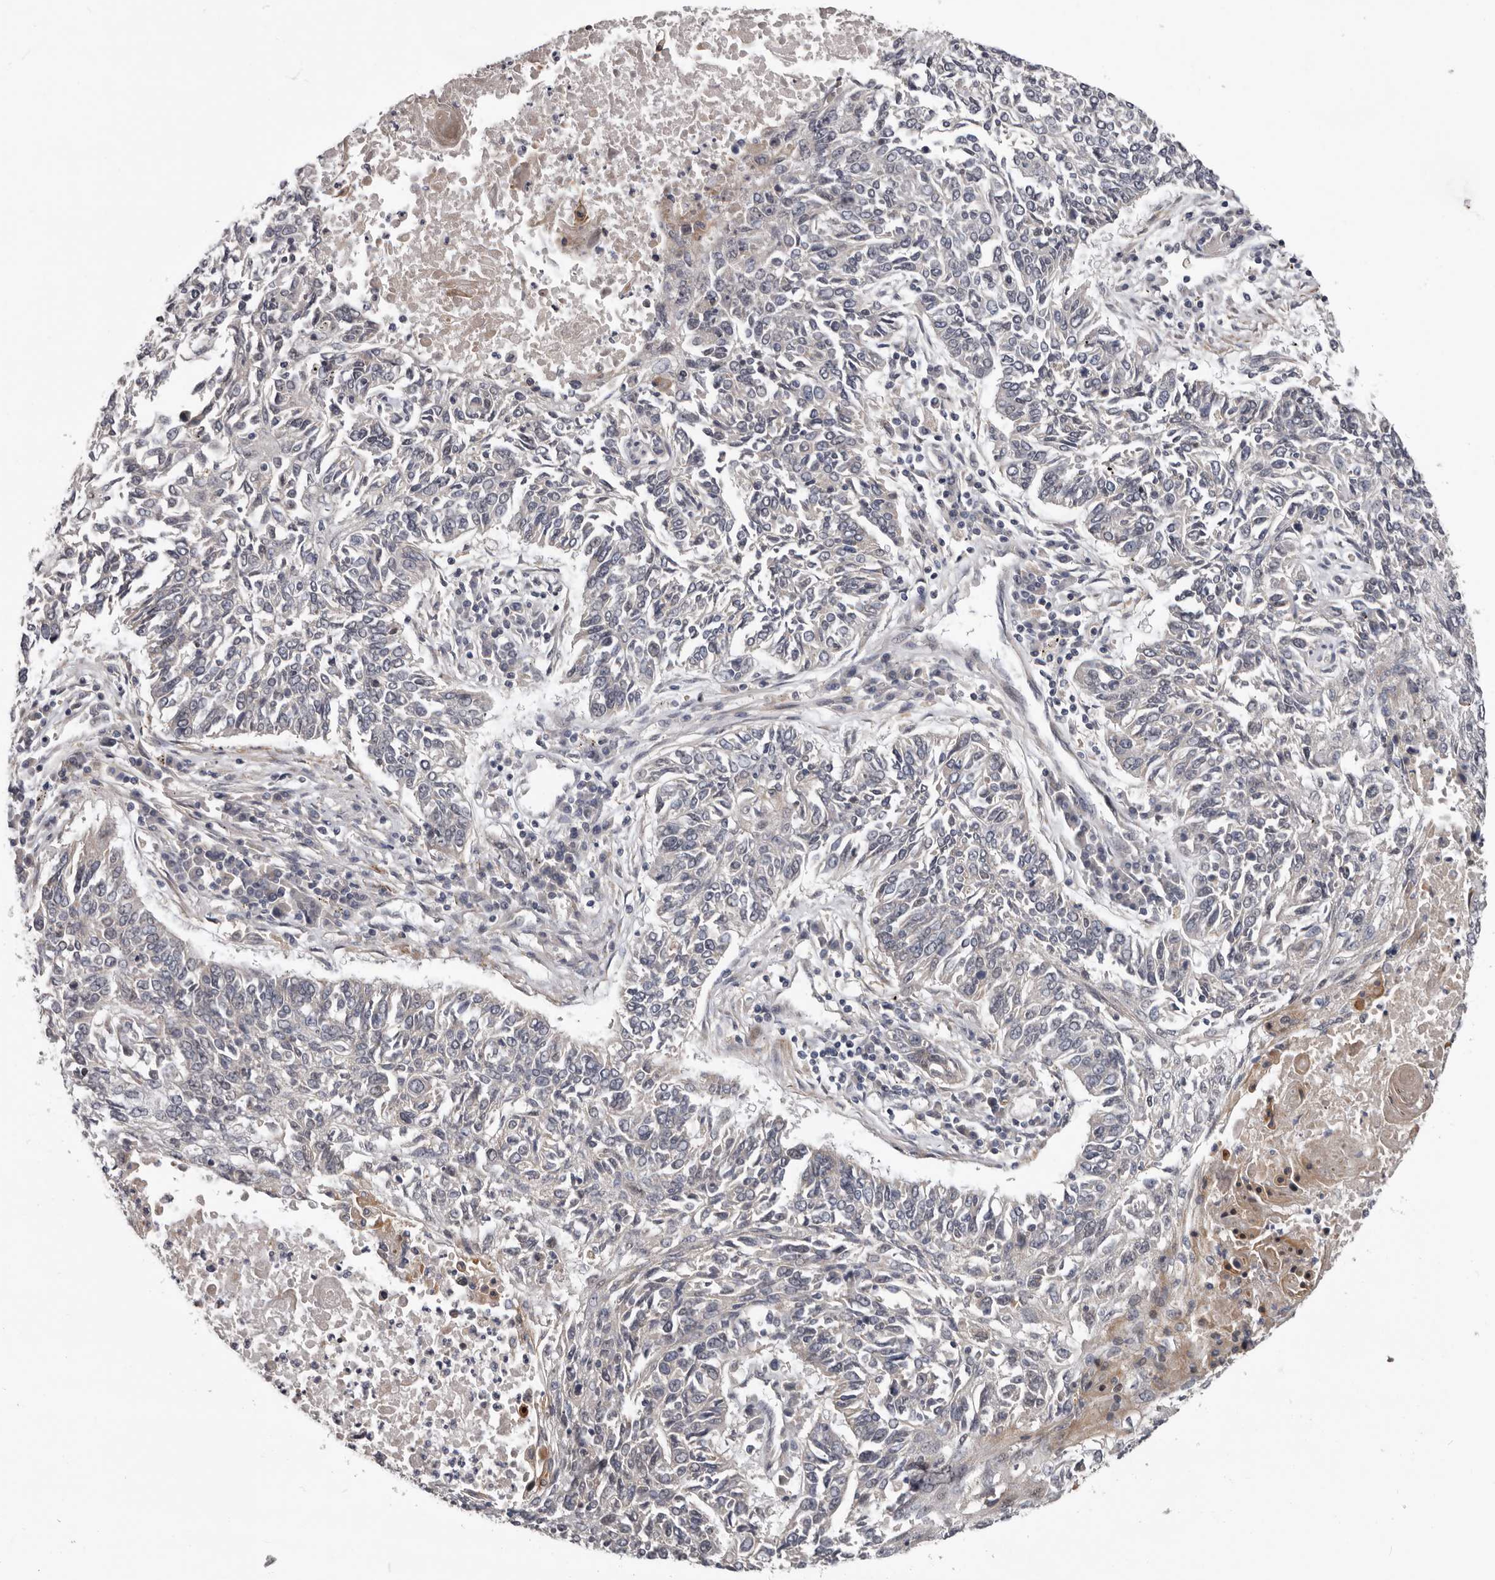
{"staining": {"intensity": "negative", "quantity": "none", "location": "none"}, "tissue": "lung cancer", "cell_type": "Tumor cells", "image_type": "cancer", "snomed": [{"axis": "morphology", "description": "Normal tissue, NOS"}, {"axis": "morphology", "description": "Squamous cell carcinoma, NOS"}, {"axis": "topography", "description": "Cartilage tissue"}, {"axis": "topography", "description": "Bronchus"}, {"axis": "topography", "description": "Lung"}], "caption": "Tumor cells are negative for protein expression in human squamous cell carcinoma (lung). (DAB (3,3'-diaminobenzidine) immunohistochemistry visualized using brightfield microscopy, high magnification).", "gene": "FGFR4", "patient": {"sex": "female", "age": 49}}